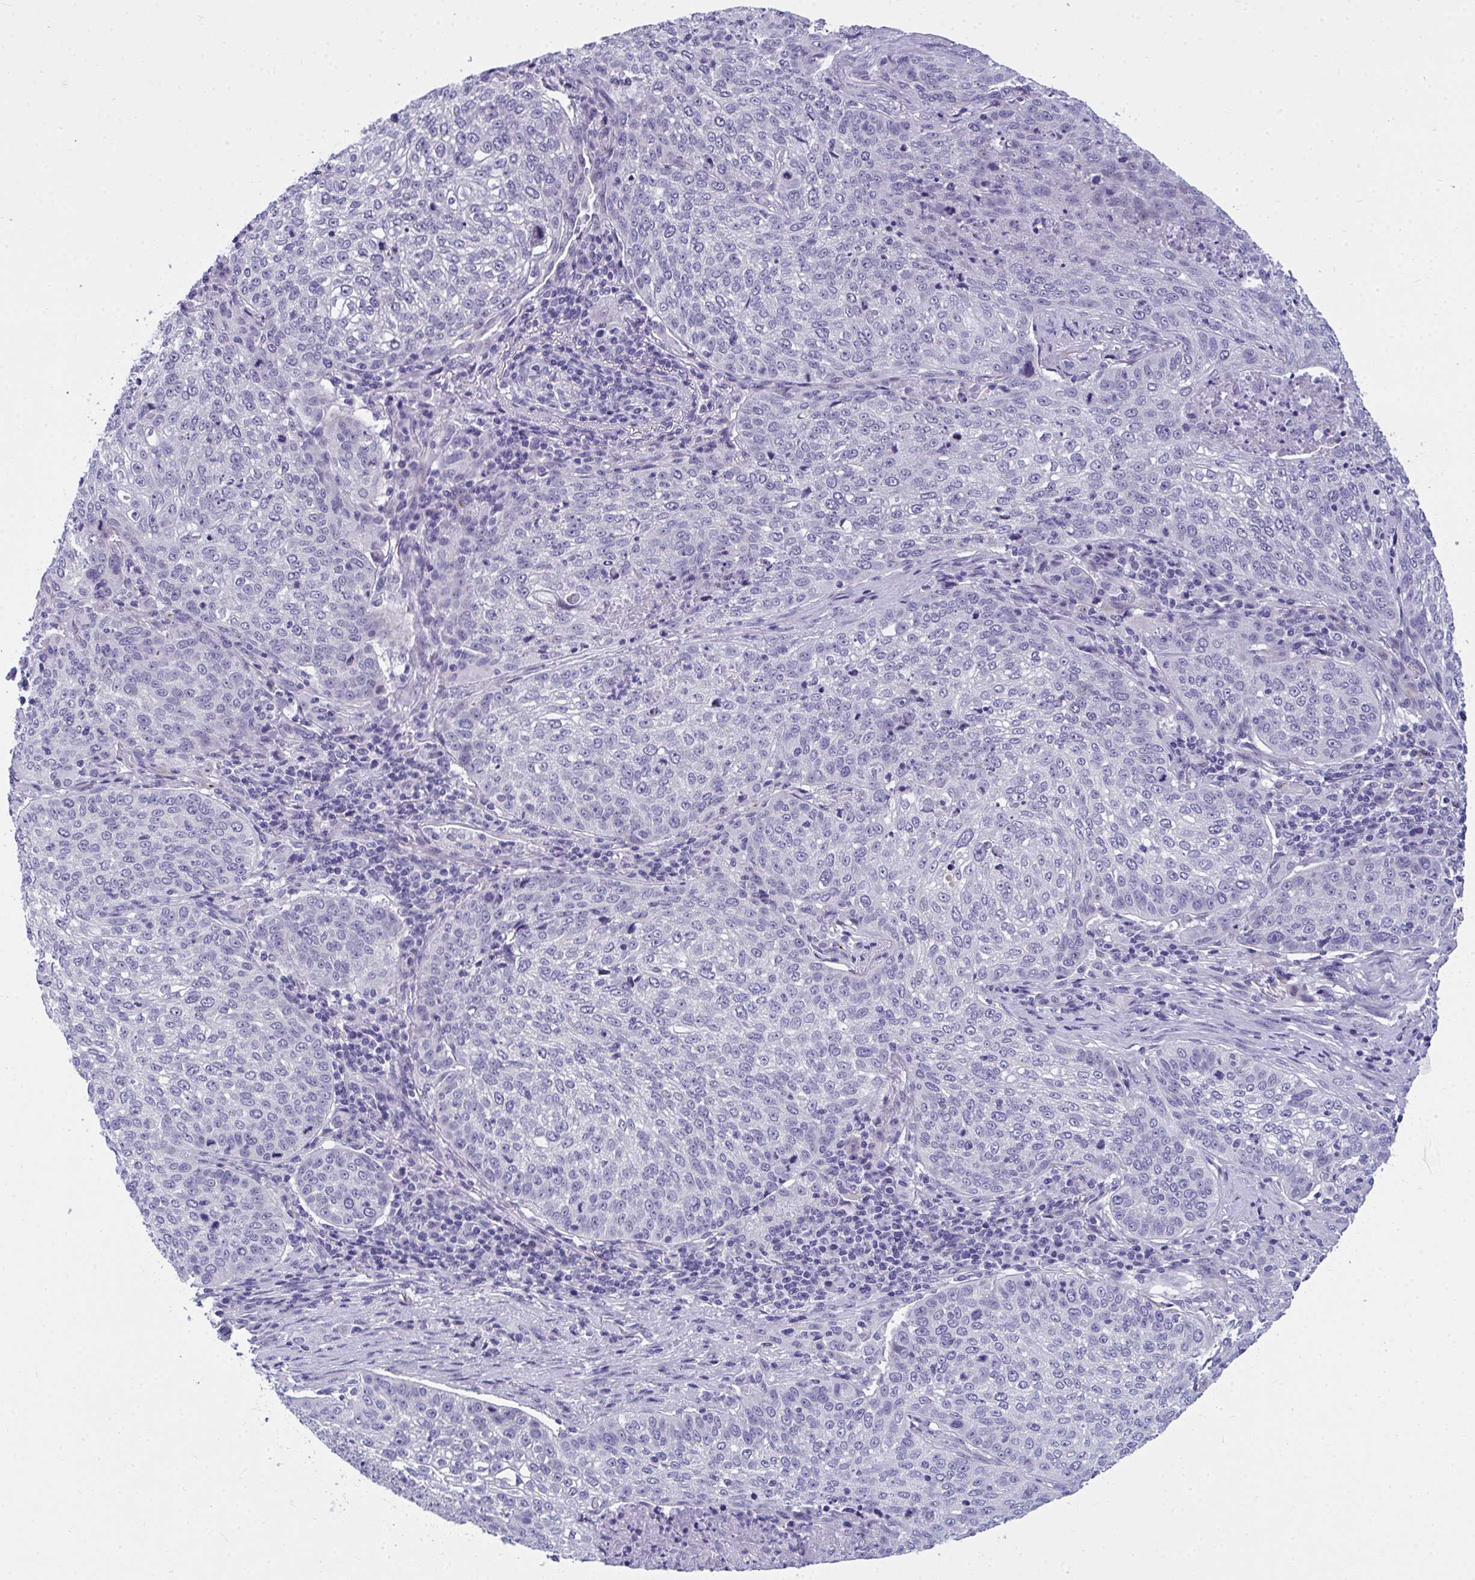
{"staining": {"intensity": "weak", "quantity": "<25%", "location": "cytoplasmic/membranous"}, "tissue": "lung cancer", "cell_type": "Tumor cells", "image_type": "cancer", "snomed": [{"axis": "morphology", "description": "Squamous cell carcinoma, NOS"}, {"axis": "topography", "description": "Lung"}], "caption": "This is a histopathology image of IHC staining of lung squamous cell carcinoma, which shows no positivity in tumor cells.", "gene": "TSBP1", "patient": {"sex": "male", "age": 63}}